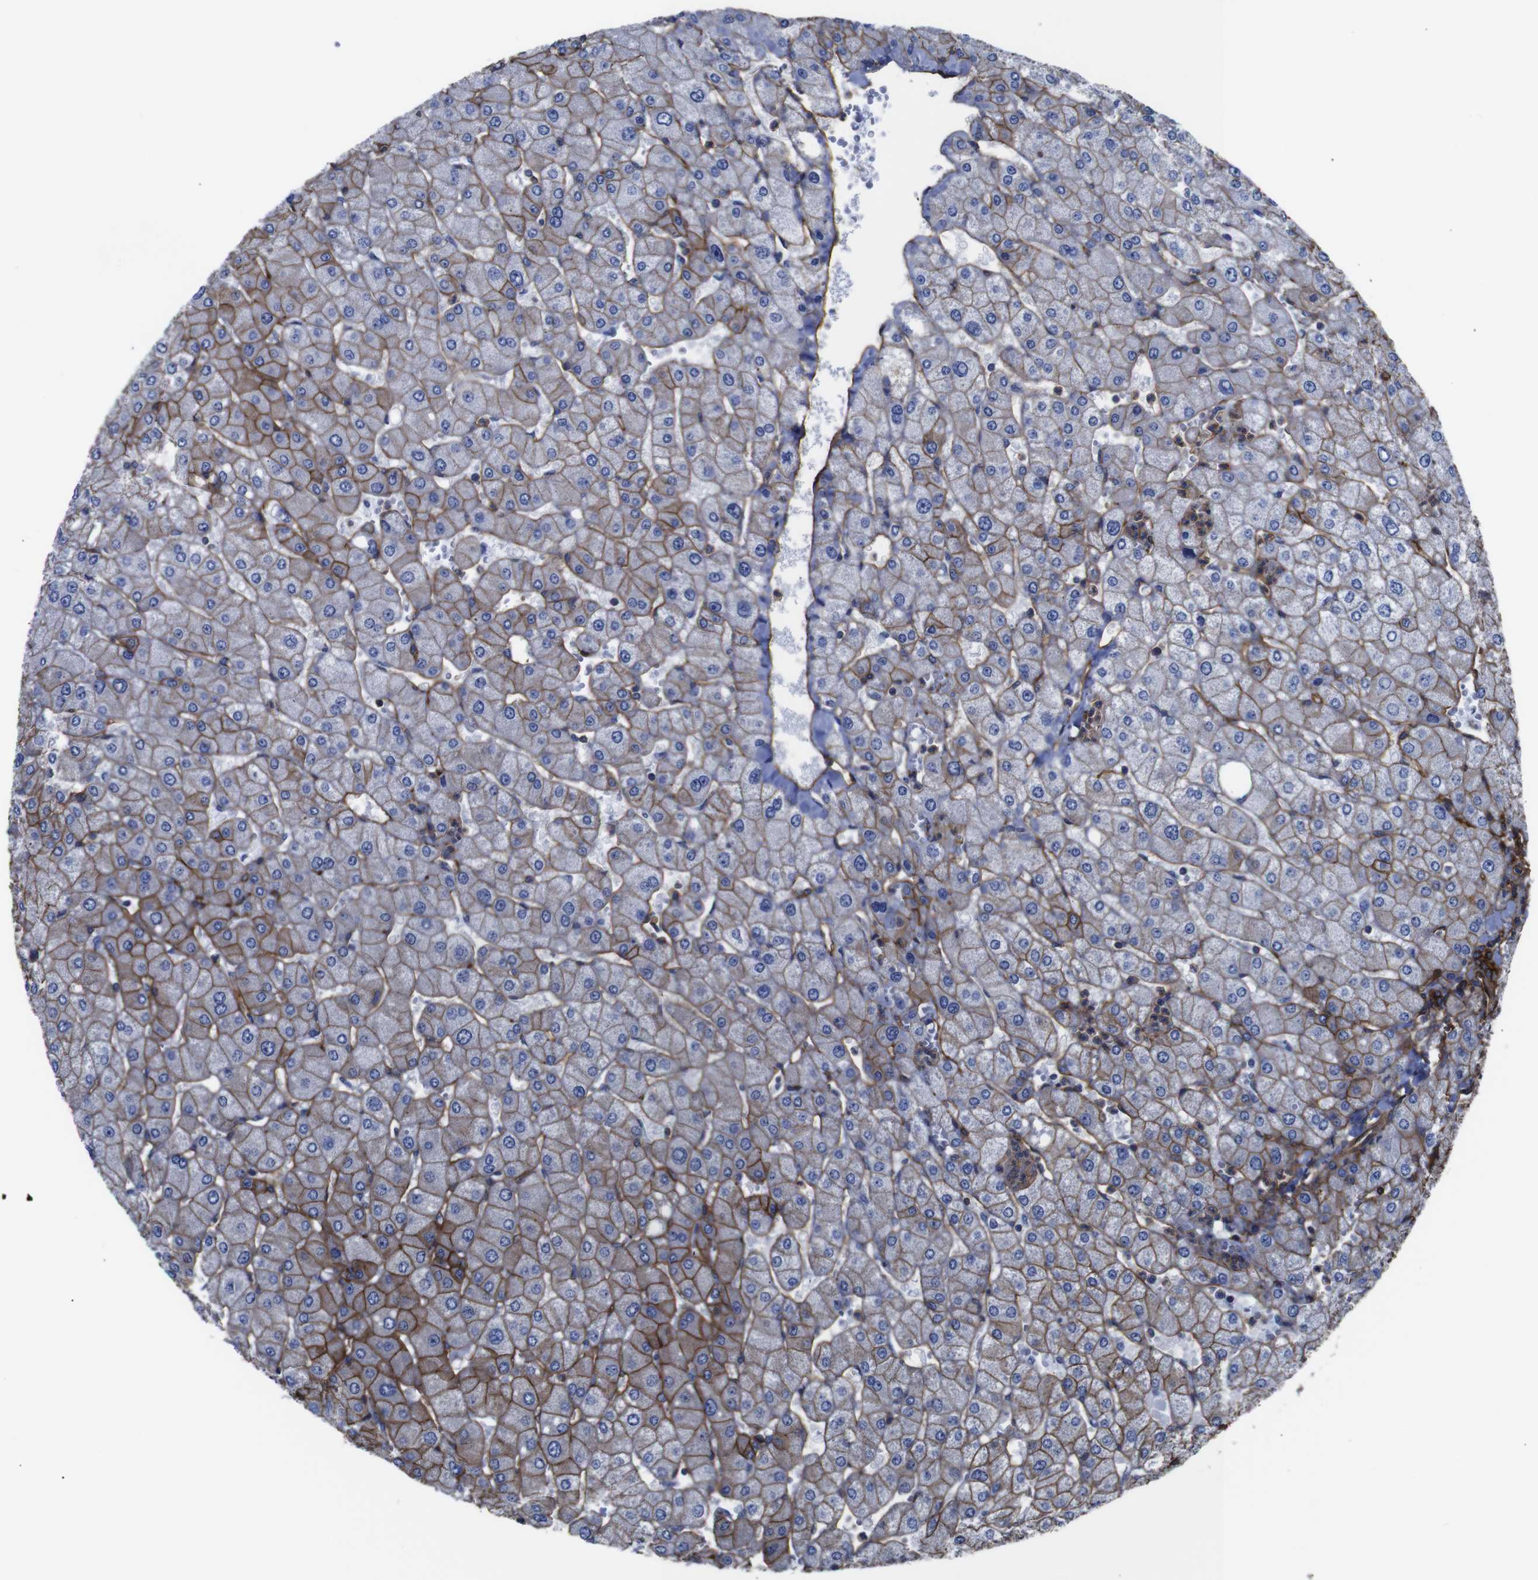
{"staining": {"intensity": "moderate", "quantity": ">75%", "location": "cytoplasmic/membranous"}, "tissue": "liver", "cell_type": "Cholangiocytes", "image_type": "normal", "snomed": [{"axis": "morphology", "description": "Normal tissue, NOS"}, {"axis": "topography", "description": "Liver"}], "caption": "Human liver stained for a protein (brown) demonstrates moderate cytoplasmic/membranous positive expression in approximately >75% of cholangiocytes.", "gene": "SPTBN1", "patient": {"sex": "male", "age": 55}}